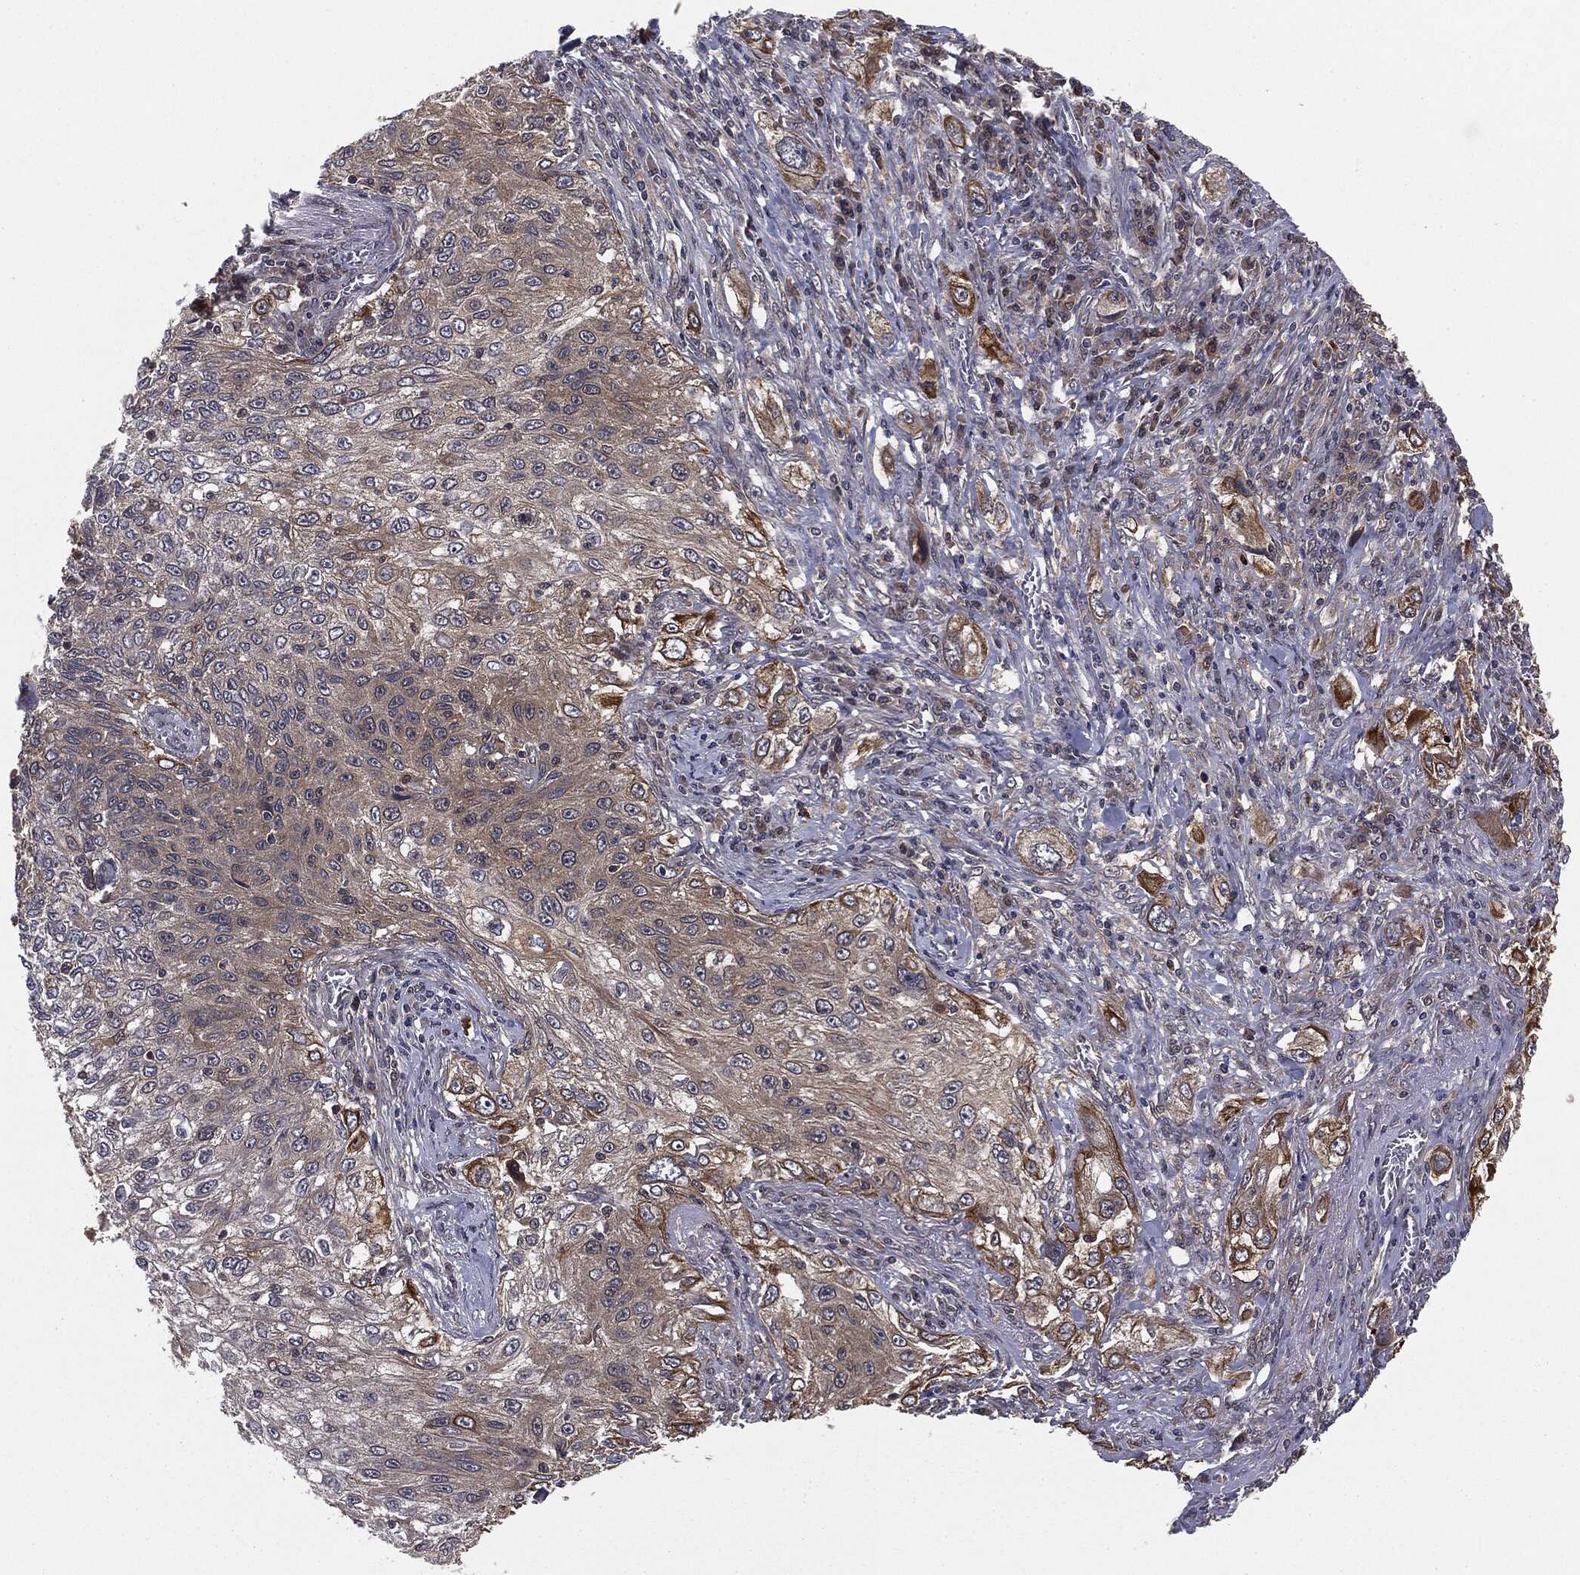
{"staining": {"intensity": "weak", "quantity": "<25%", "location": "cytoplasmic/membranous"}, "tissue": "lung cancer", "cell_type": "Tumor cells", "image_type": "cancer", "snomed": [{"axis": "morphology", "description": "Squamous cell carcinoma, NOS"}, {"axis": "topography", "description": "Lung"}], "caption": "Histopathology image shows no protein expression in tumor cells of lung squamous cell carcinoma tissue.", "gene": "KRT7", "patient": {"sex": "female", "age": 69}}